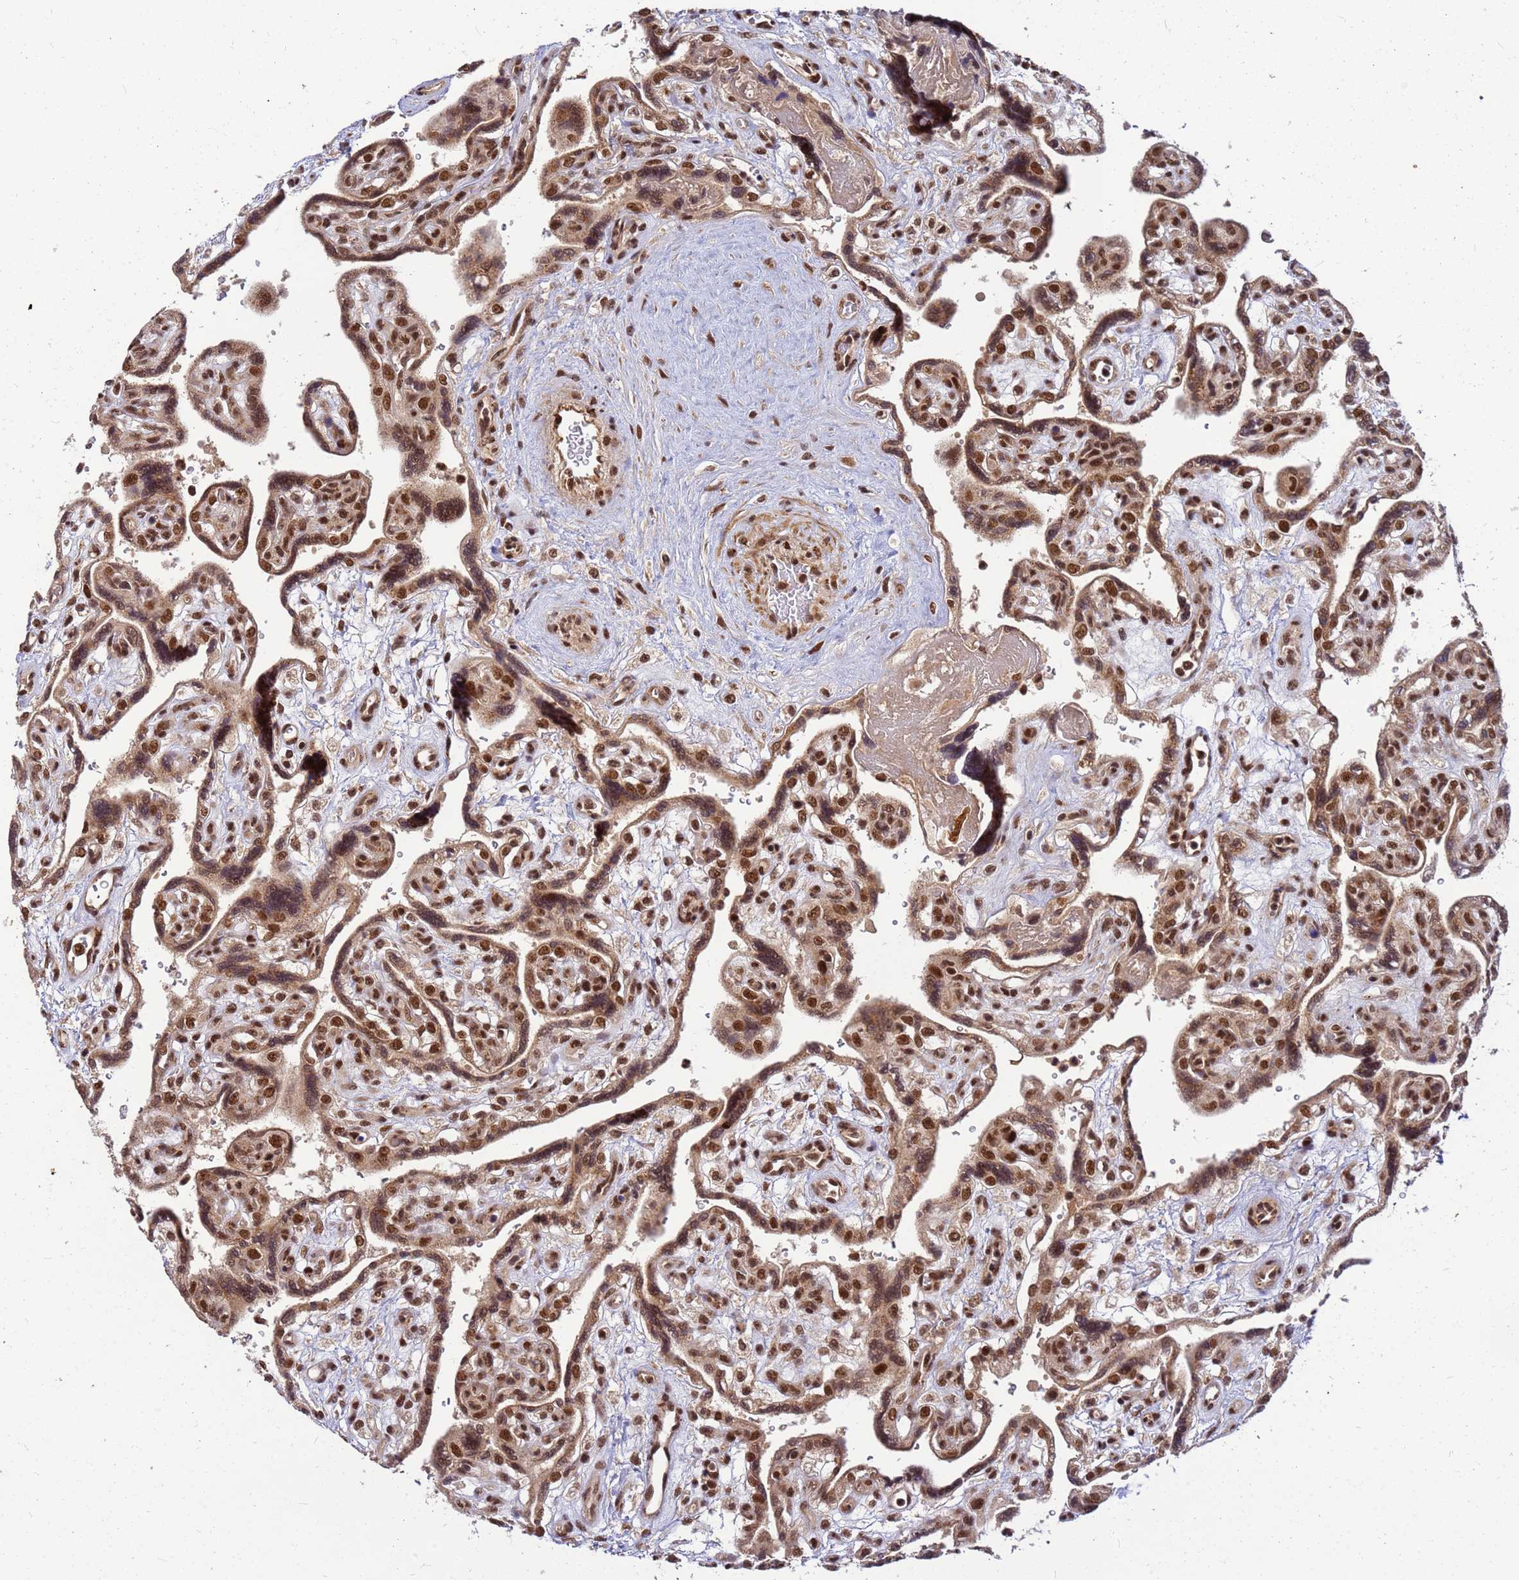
{"staining": {"intensity": "moderate", "quantity": ">75%", "location": "cytoplasmic/membranous,nuclear"}, "tissue": "placenta", "cell_type": "Decidual cells", "image_type": "normal", "snomed": [{"axis": "morphology", "description": "Normal tissue, NOS"}, {"axis": "topography", "description": "Placenta"}], "caption": "A micrograph showing moderate cytoplasmic/membranous,nuclear positivity in approximately >75% of decidual cells in benign placenta, as visualized by brown immunohistochemical staining.", "gene": "NCBP2", "patient": {"sex": "female", "age": 39}}